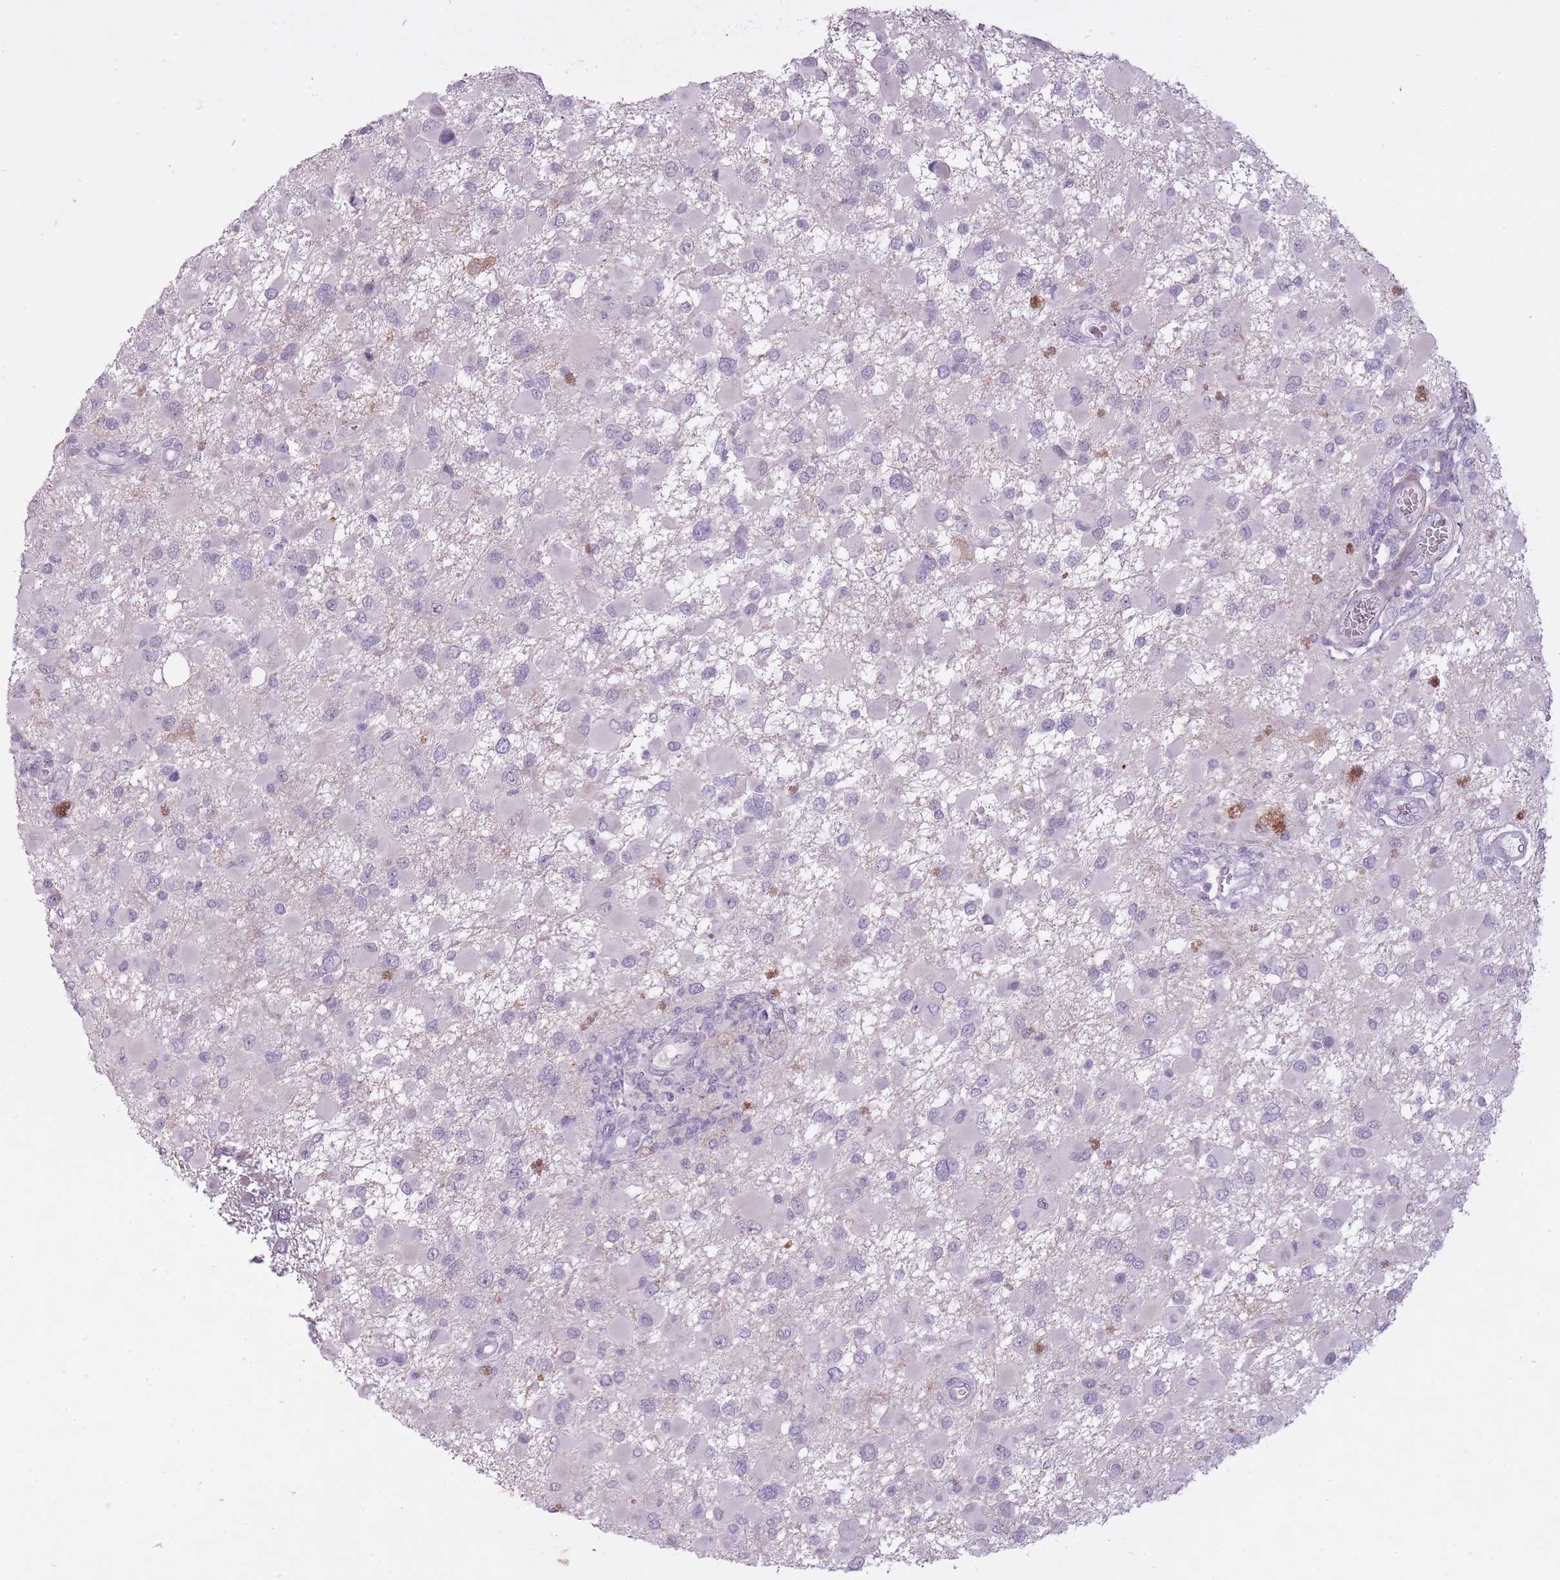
{"staining": {"intensity": "negative", "quantity": "none", "location": "none"}, "tissue": "glioma", "cell_type": "Tumor cells", "image_type": "cancer", "snomed": [{"axis": "morphology", "description": "Glioma, malignant, High grade"}, {"axis": "topography", "description": "Brain"}], "caption": "Malignant high-grade glioma stained for a protein using IHC reveals no staining tumor cells.", "gene": "RFX4", "patient": {"sex": "male", "age": 53}}